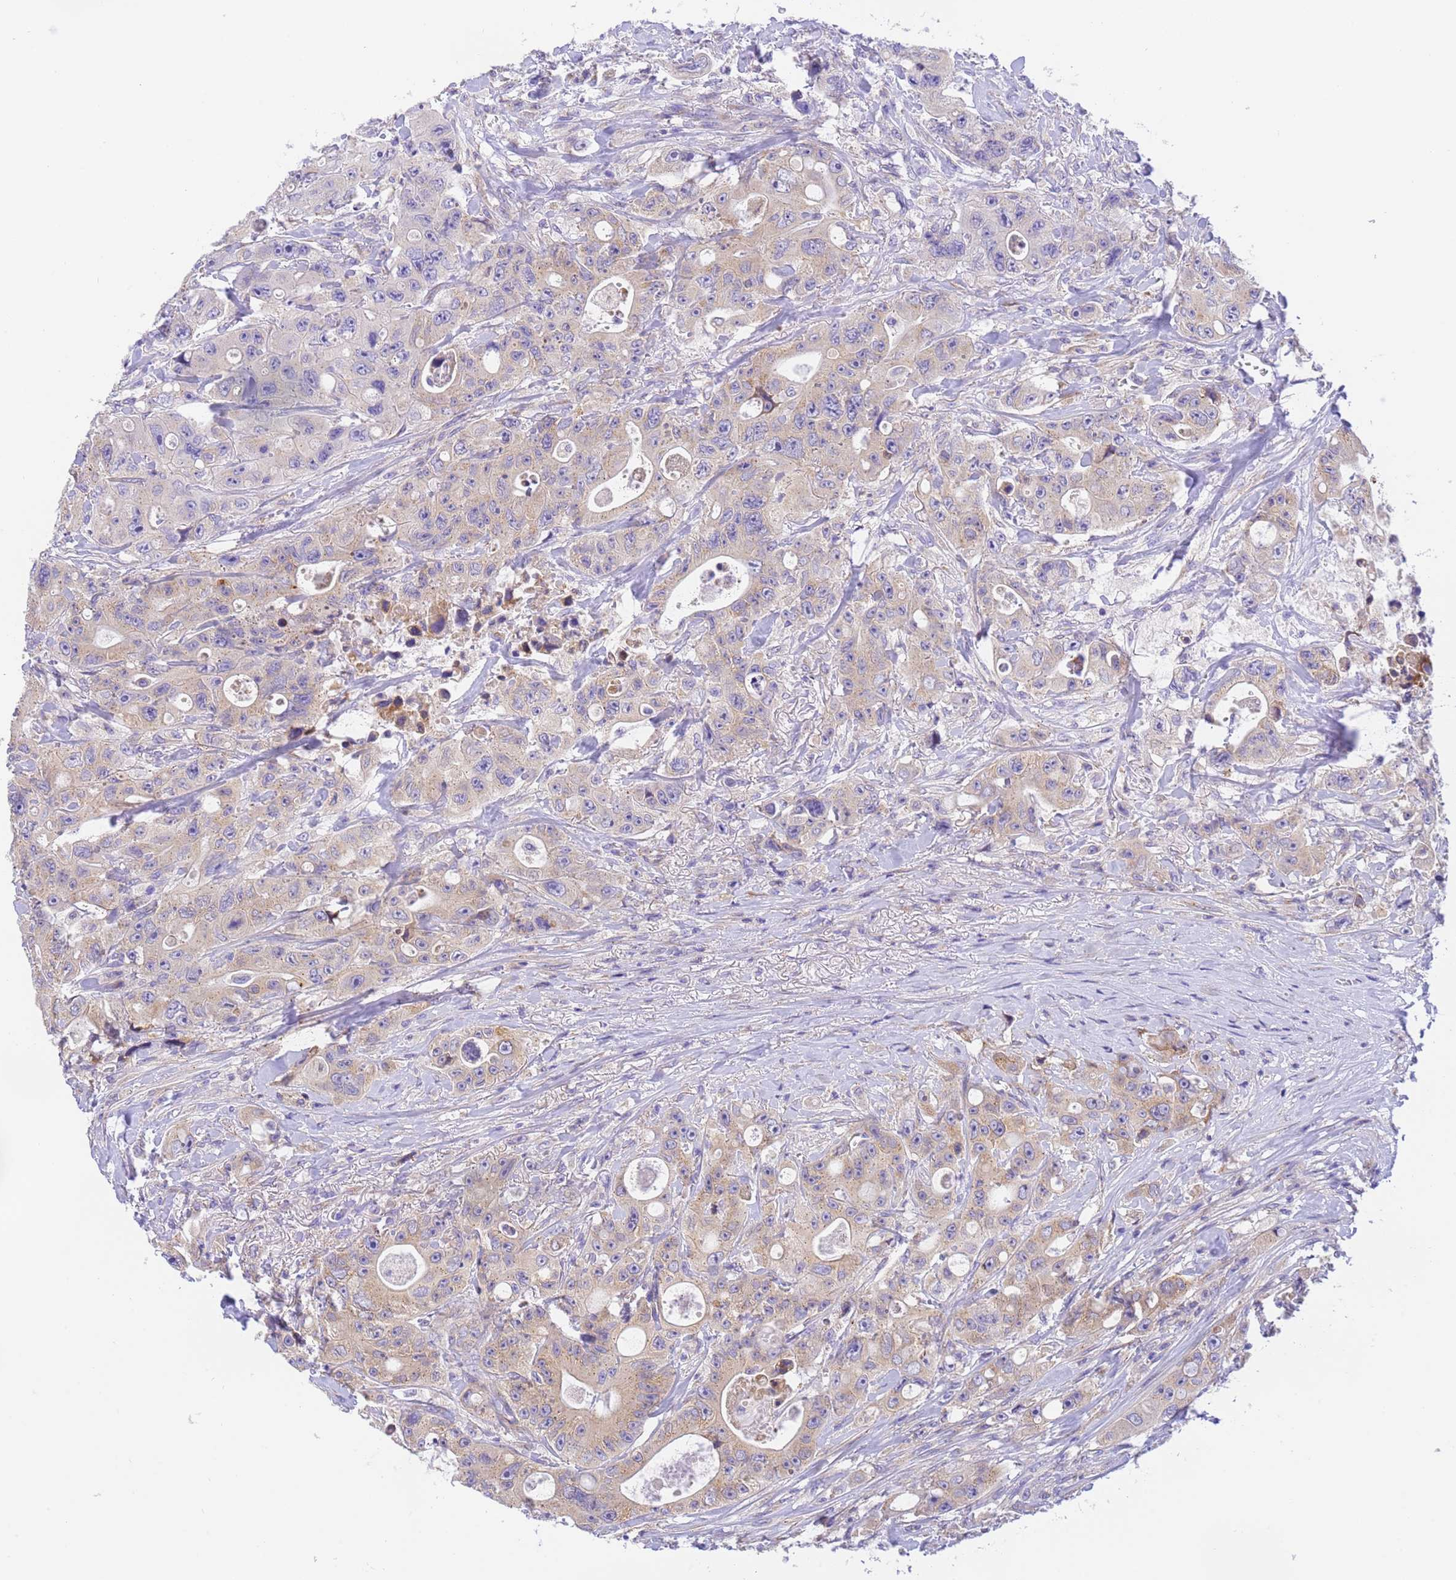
{"staining": {"intensity": "weak", "quantity": "25%-75%", "location": "cytoplasmic/membranous"}, "tissue": "colorectal cancer", "cell_type": "Tumor cells", "image_type": "cancer", "snomed": [{"axis": "morphology", "description": "Adenocarcinoma, NOS"}, {"axis": "topography", "description": "Colon"}], "caption": "The immunohistochemical stain shows weak cytoplasmic/membranous expression in tumor cells of colorectal cancer tissue.", "gene": "RHBDD3", "patient": {"sex": "female", "age": 46}}